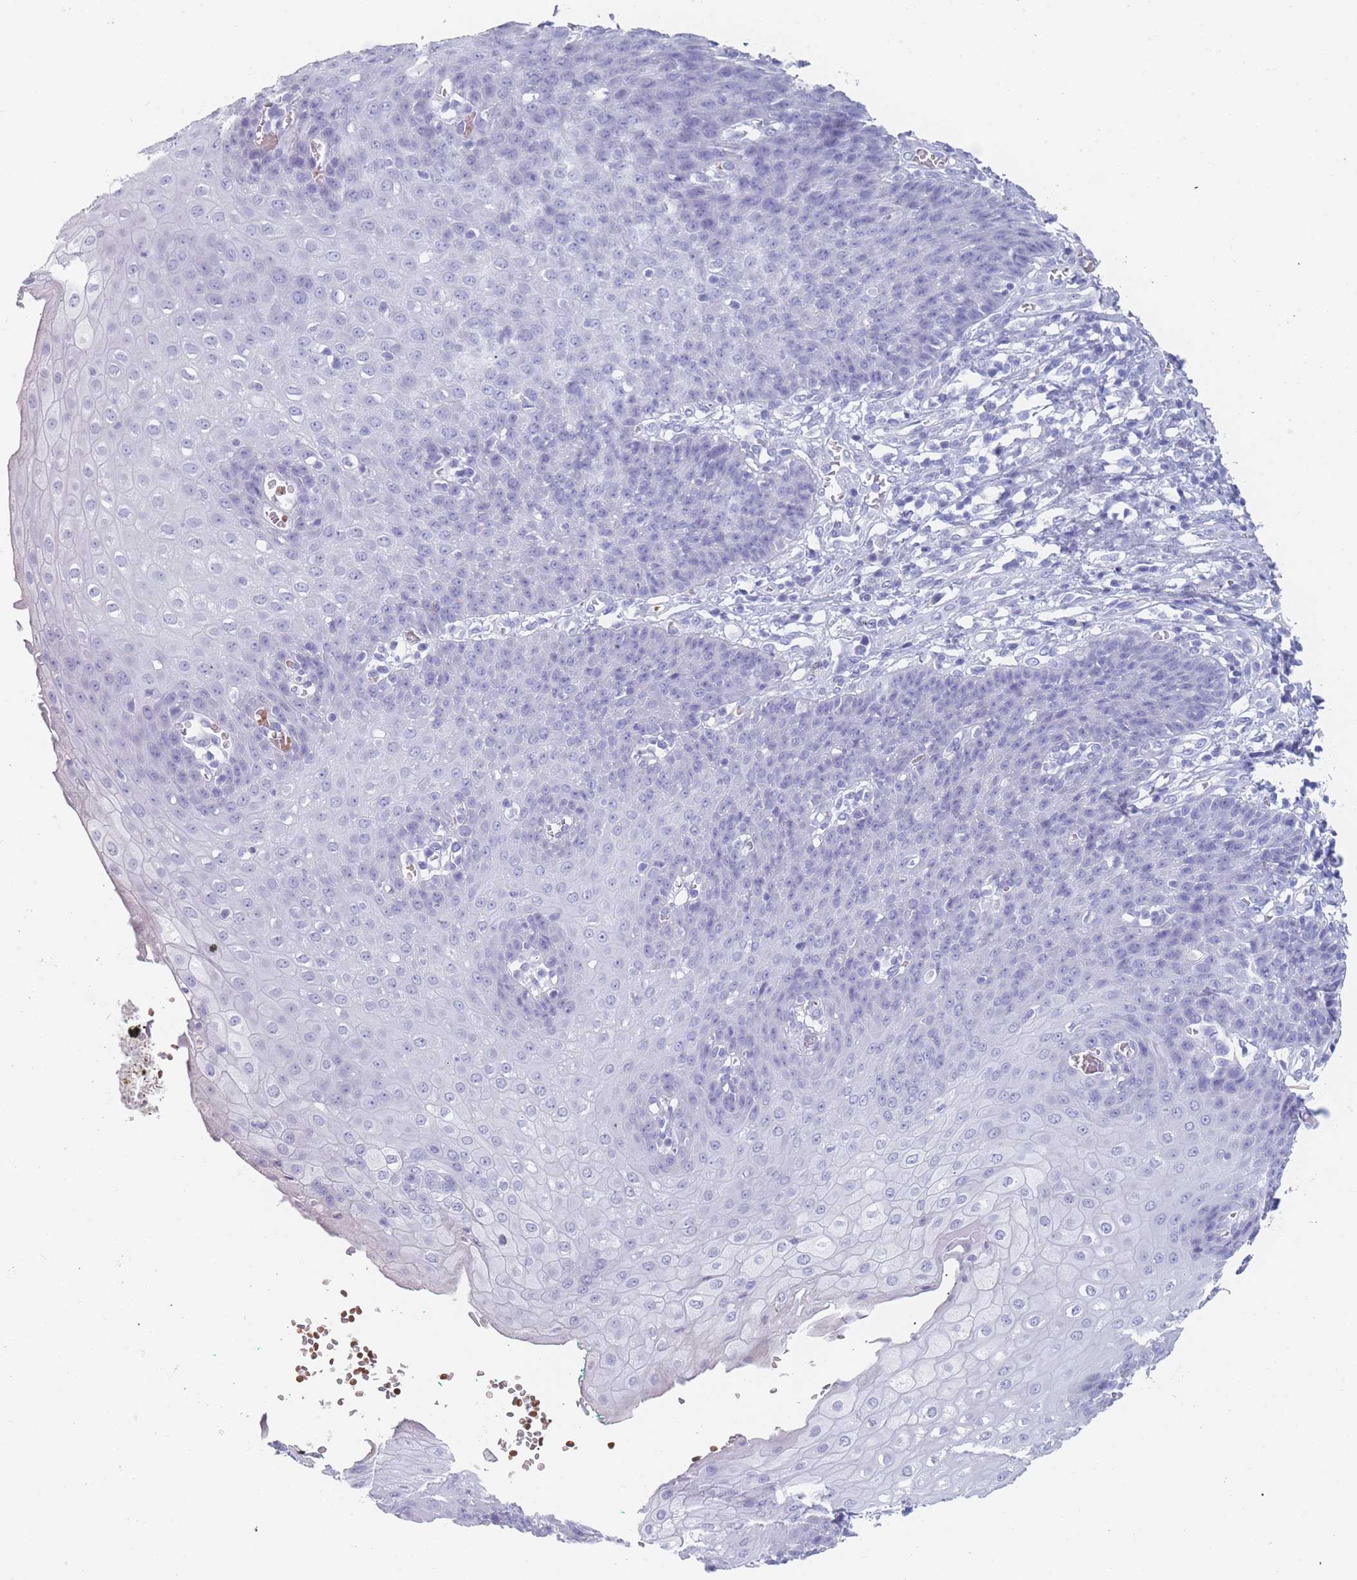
{"staining": {"intensity": "negative", "quantity": "none", "location": "none"}, "tissue": "esophagus", "cell_type": "Squamous epithelial cells", "image_type": "normal", "snomed": [{"axis": "morphology", "description": "Normal tissue, NOS"}, {"axis": "topography", "description": "Esophagus"}], "caption": "An image of esophagus stained for a protein shows no brown staining in squamous epithelial cells. The staining is performed using DAB (3,3'-diaminobenzidine) brown chromogen with nuclei counter-stained in using hematoxylin.", "gene": "OR5D16", "patient": {"sex": "male", "age": 71}}